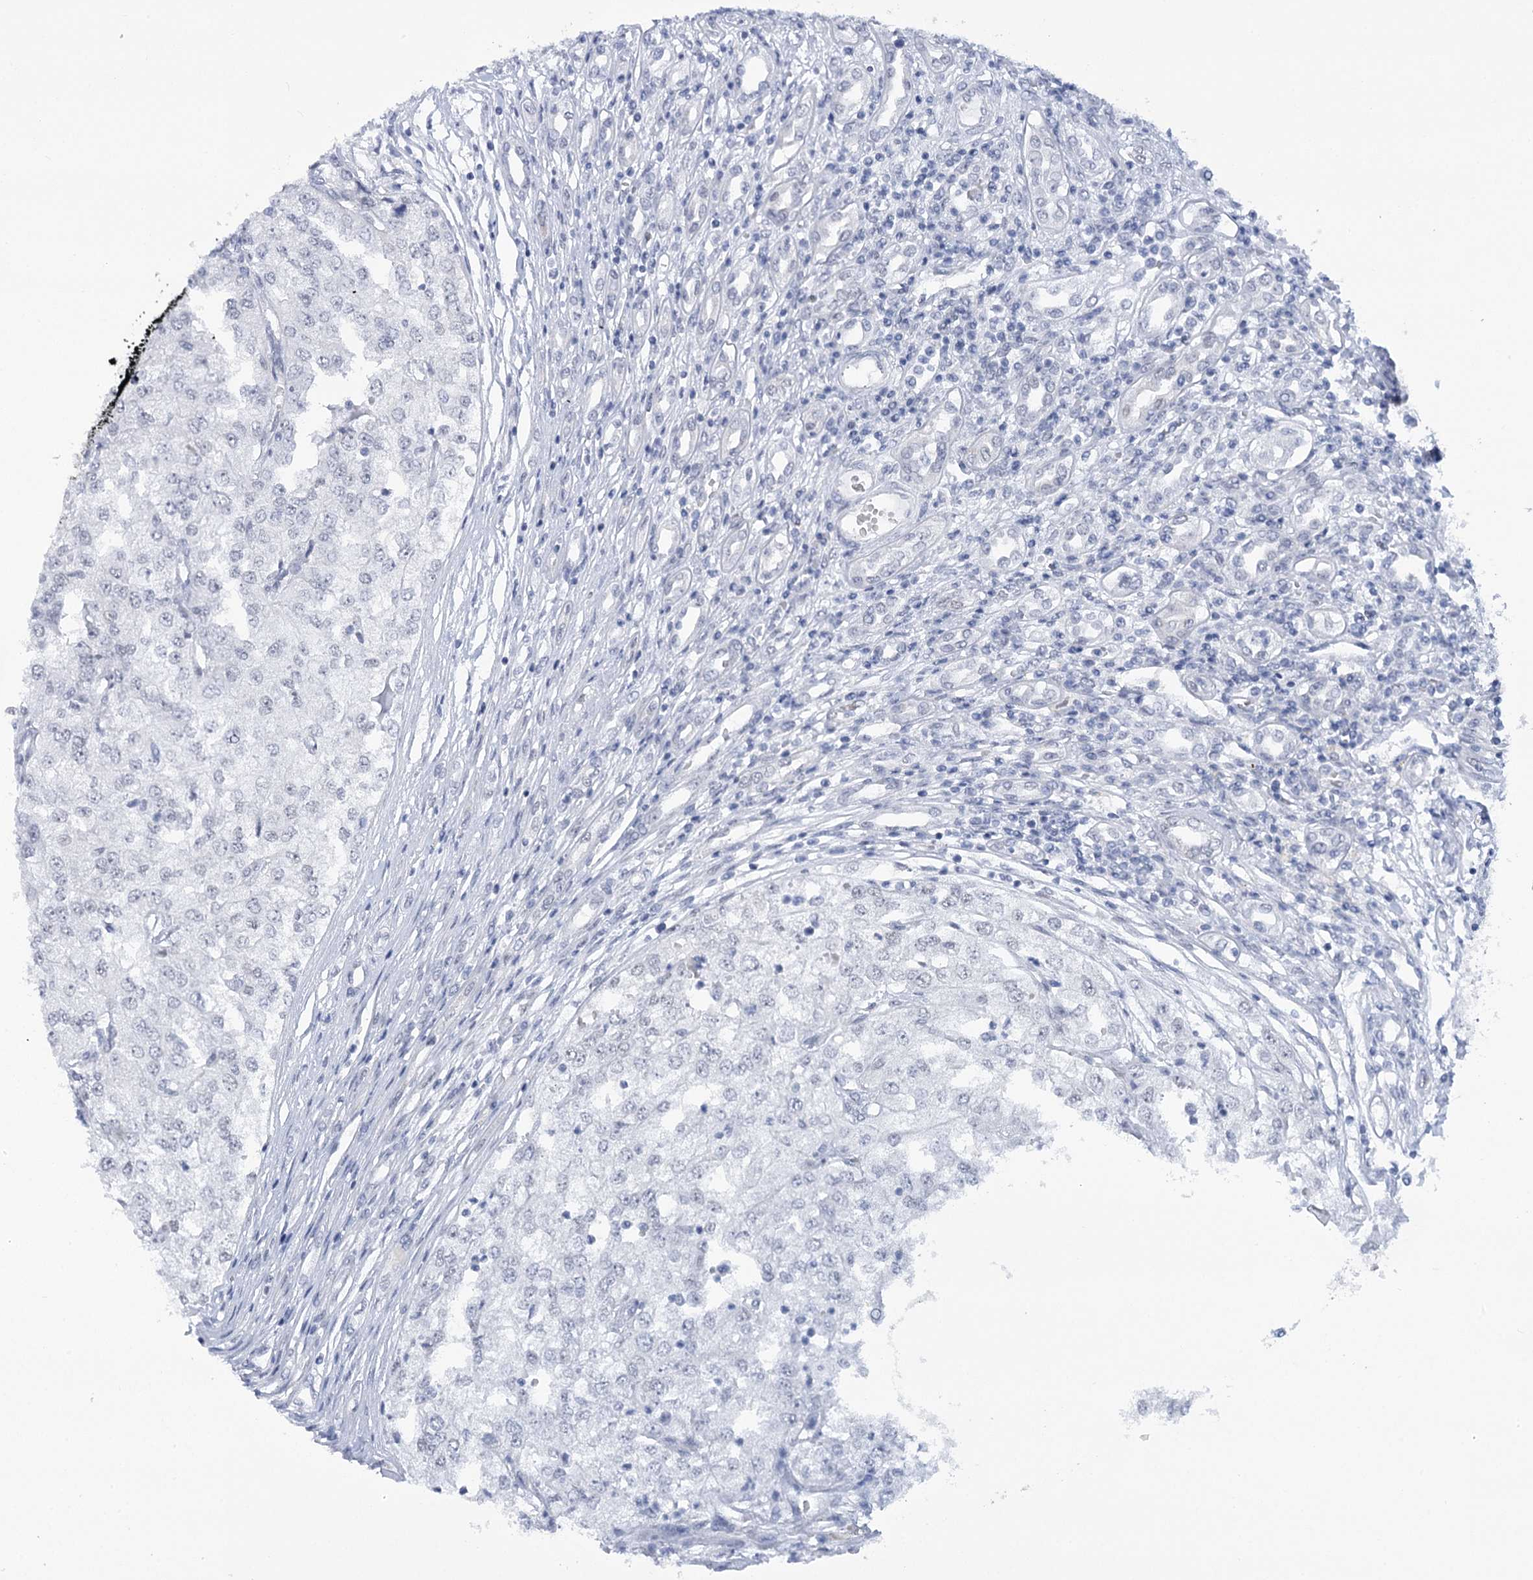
{"staining": {"intensity": "negative", "quantity": "none", "location": "none"}, "tissue": "renal cancer", "cell_type": "Tumor cells", "image_type": "cancer", "snomed": [{"axis": "morphology", "description": "Adenocarcinoma, NOS"}, {"axis": "topography", "description": "Kidney"}], "caption": "Immunohistochemistry (IHC) image of human renal adenocarcinoma stained for a protein (brown), which demonstrates no expression in tumor cells.", "gene": "HNRNPA0", "patient": {"sex": "female", "age": 54}}